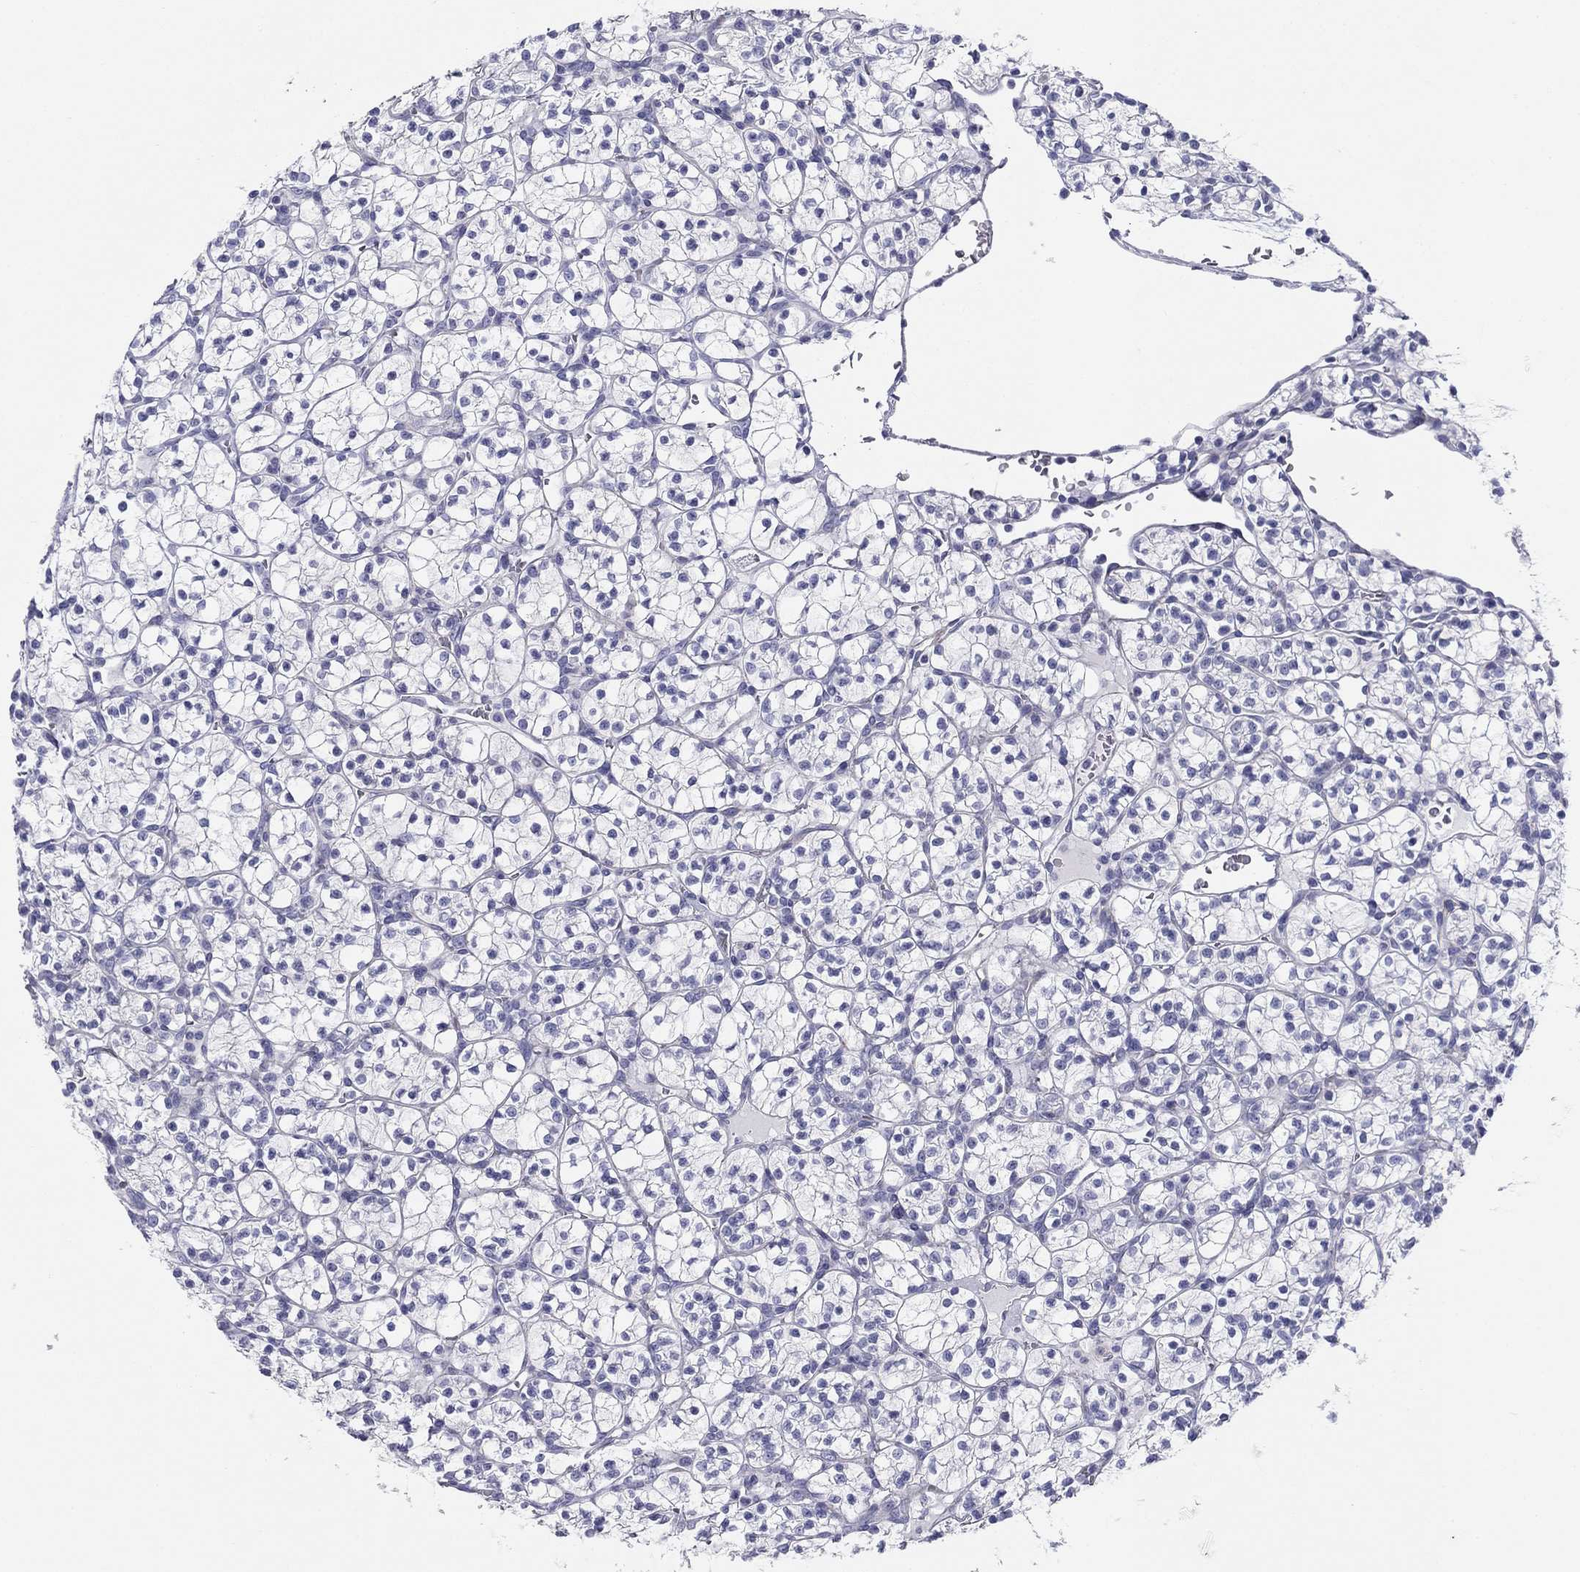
{"staining": {"intensity": "negative", "quantity": "none", "location": "none"}, "tissue": "renal cancer", "cell_type": "Tumor cells", "image_type": "cancer", "snomed": [{"axis": "morphology", "description": "Adenocarcinoma, NOS"}, {"axis": "topography", "description": "Kidney"}], "caption": "Image shows no significant protein positivity in tumor cells of renal cancer (adenocarcinoma).", "gene": "ZP2", "patient": {"sex": "female", "age": 89}}